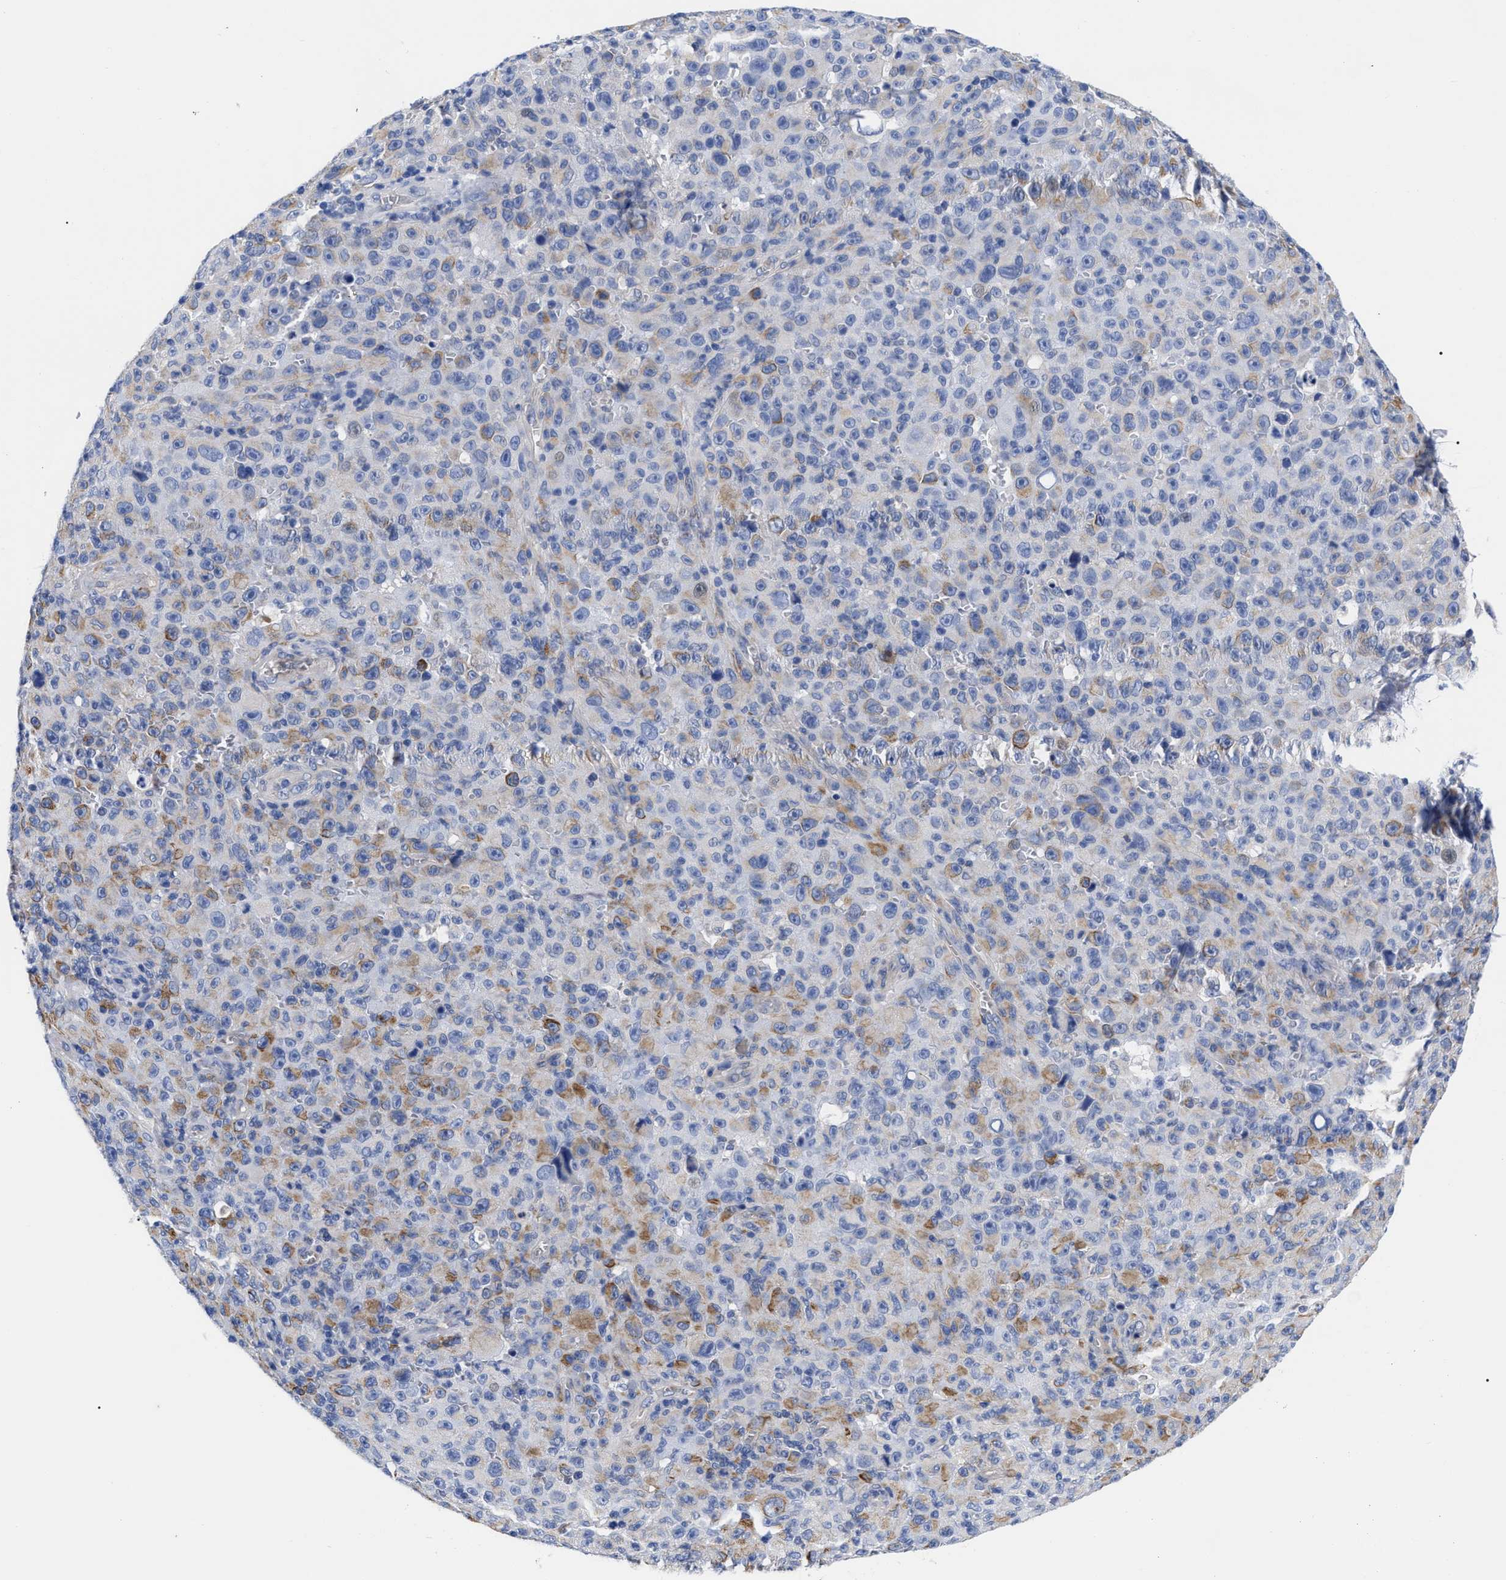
{"staining": {"intensity": "moderate", "quantity": "25%-75%", "location": "cytoplasmic/membranous"}, "tissue": "melanoma", "cell_type": "Tumor cells", "image_type": "cancer", "snomed": [{"axis": "morphology", "description": "Malignant melanoma, NOS"}, {"axis": "topography", "description": "Skin"}], "caption": "IHC of human malignant melanoma demonstrates medium levels of moderate cytoplasmic/membranous expression in about 25%-75% of tumor cells. (IHC, brightfield microscopy, high magnification).", "gene": "IRAG2", "patient": {"sex": "female", "age": 82}}